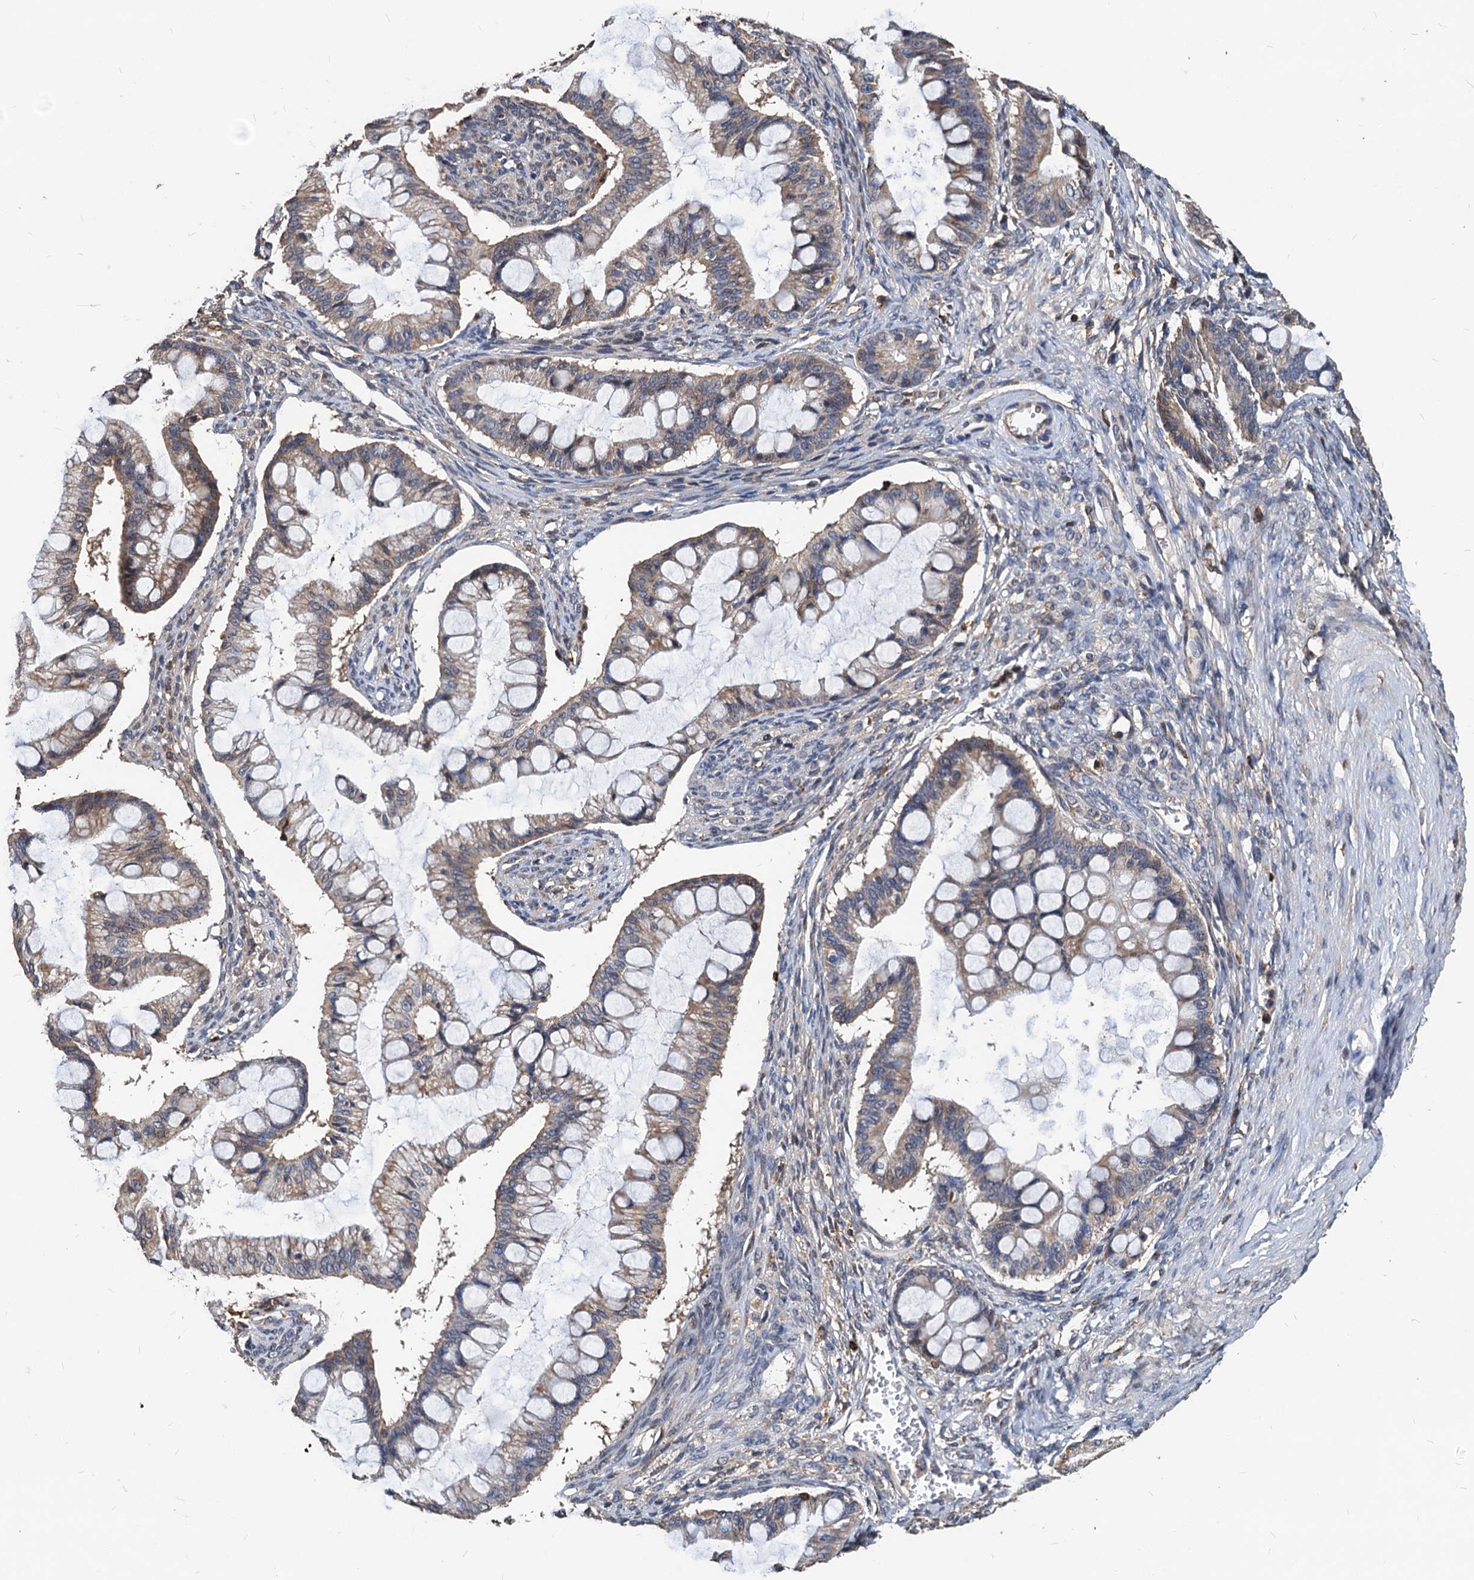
{"staining": {"intensity": "weak", "quantity": ">75%", "location": "cytoplasmic/membranous"}, "tissue": "ovarian cancer", "cell_type": "Tumor cells", "image_type": "cancer", "snomed": [{"axis": "morphology", "description": "Cystadenocarcinoma, mucinous, NOS"}, {"axis": "topography", "description": "Ovary"}], "caption": "Immunohistochemistry (IHC) photomicrograph of human ovarian cancer (mucinous cystadenocarcinoma) stained for a protein (brown), which demonstrates low levels of weak cytoplasmic/membranous positivity in about >75% of tumor cells.", "gene": "LCP2", "patient": {"sex": "female", "age": 73}}